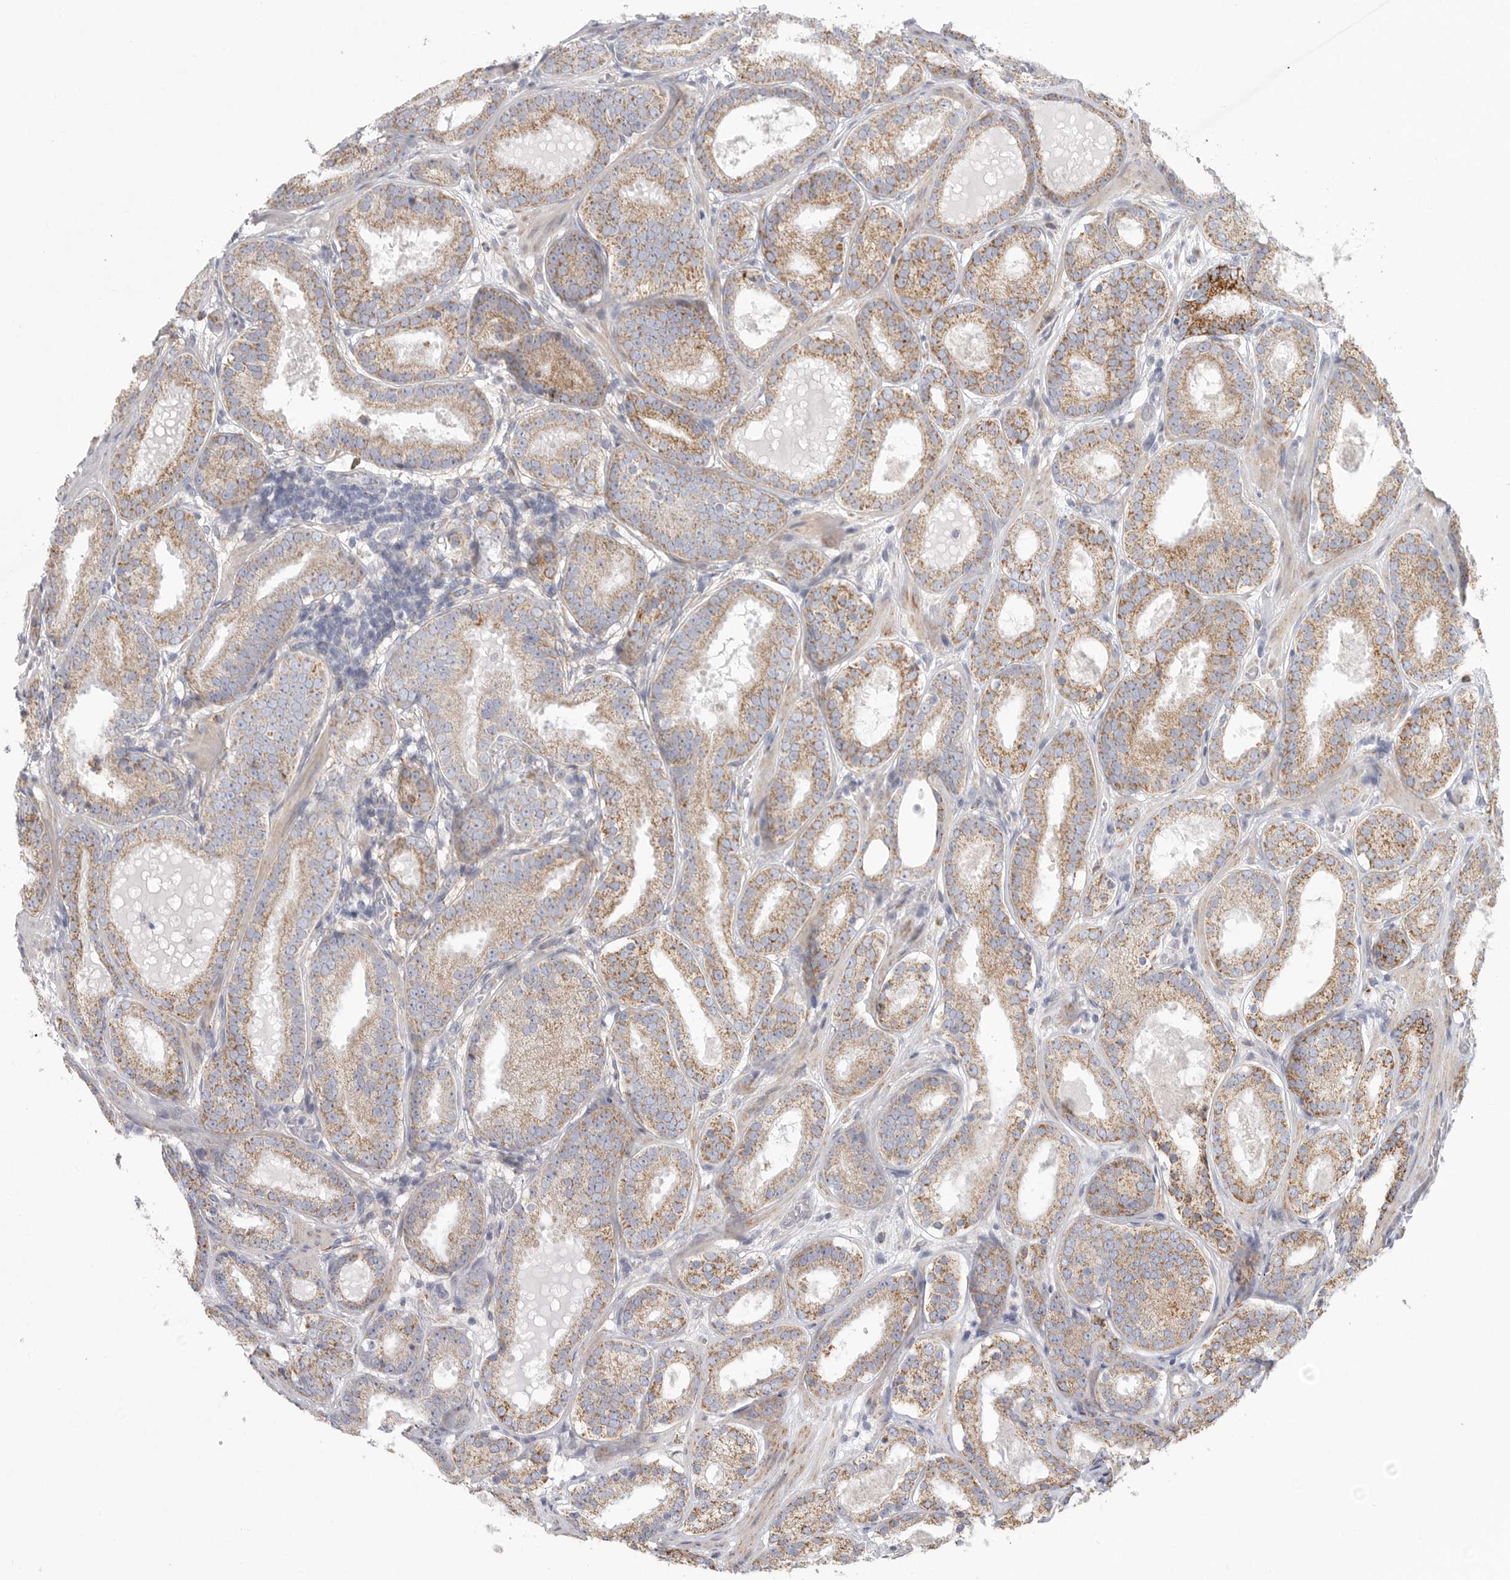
{"staining": {"intensity": "moderate", "quantity": ">75%", "location": "cytoplasmic/membranous"}, "tissue": "prostate cancer", "cell_type": "Tumor cells", "image_type": "cancer", "snomed": [{"axis": "morphology", "description": "Adenocarcinoma, Low grade"}, {"axis": "topography", "description": "Prostate"}], "caption": "Immunohistochemical staining of human prostate cancer demonstrates medium levels of moderate cytoplasmic/membranous staining in approximately >75% of tumor cells.", "gene": "ELP3", "patient": {"sex": "male", "age": 69}}